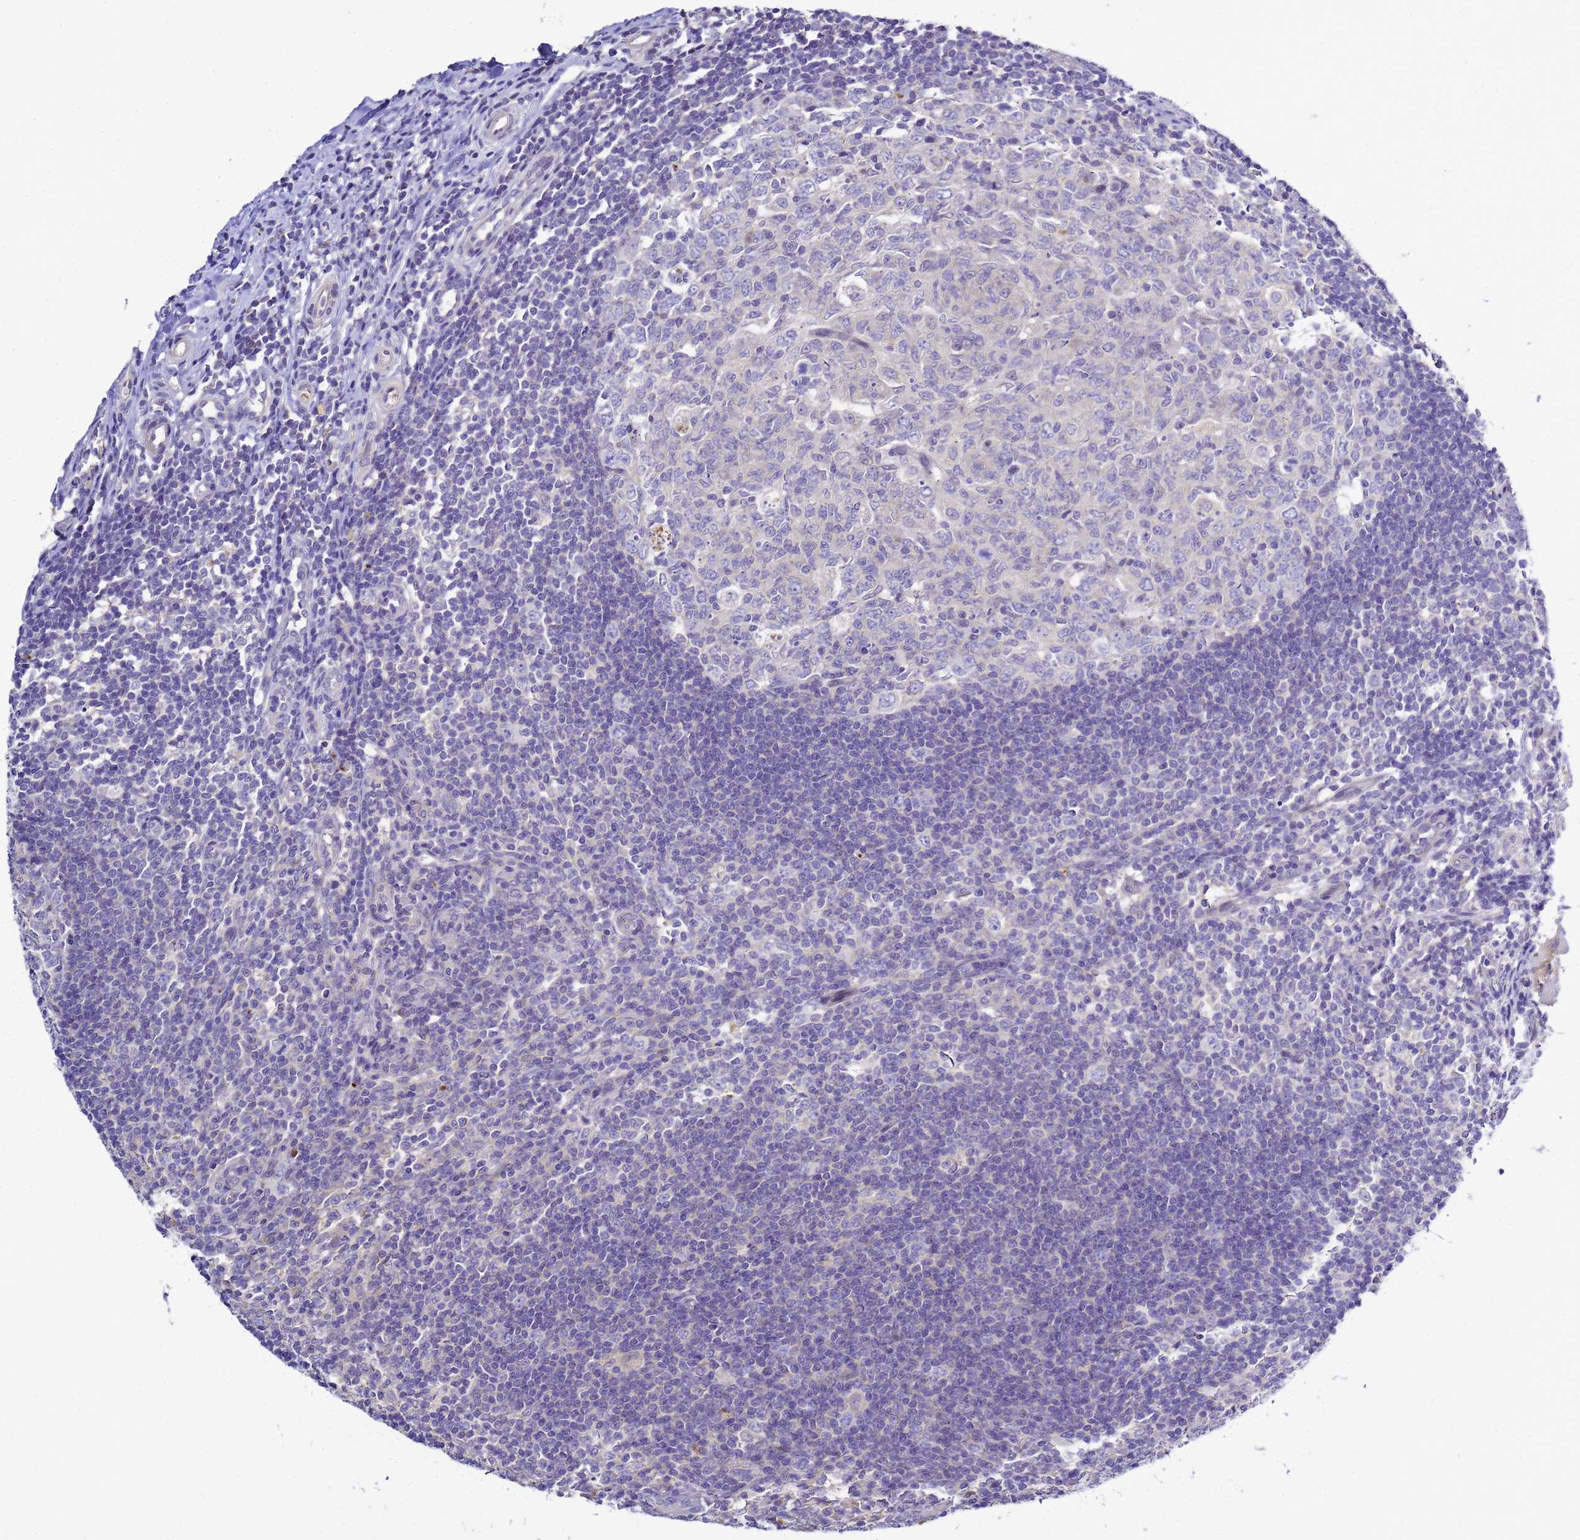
{"staining": {"intensity": "negative", "quantity": "none", "location": "none"}, "tissue": "appendix", "cell_type": "Glandular cells", "image_type": "normal", "snomed": [{"axis": "morphology", "description": "Normal tissue, NOS"}, {"axis": "topography", "description": "Appendix"}], "caption": "This is an IHC histopathology image of benign appendix. There is no positivity in glandular cells.", "gene": "TBCD", "patient": {"sex": "male", "age": 14}}